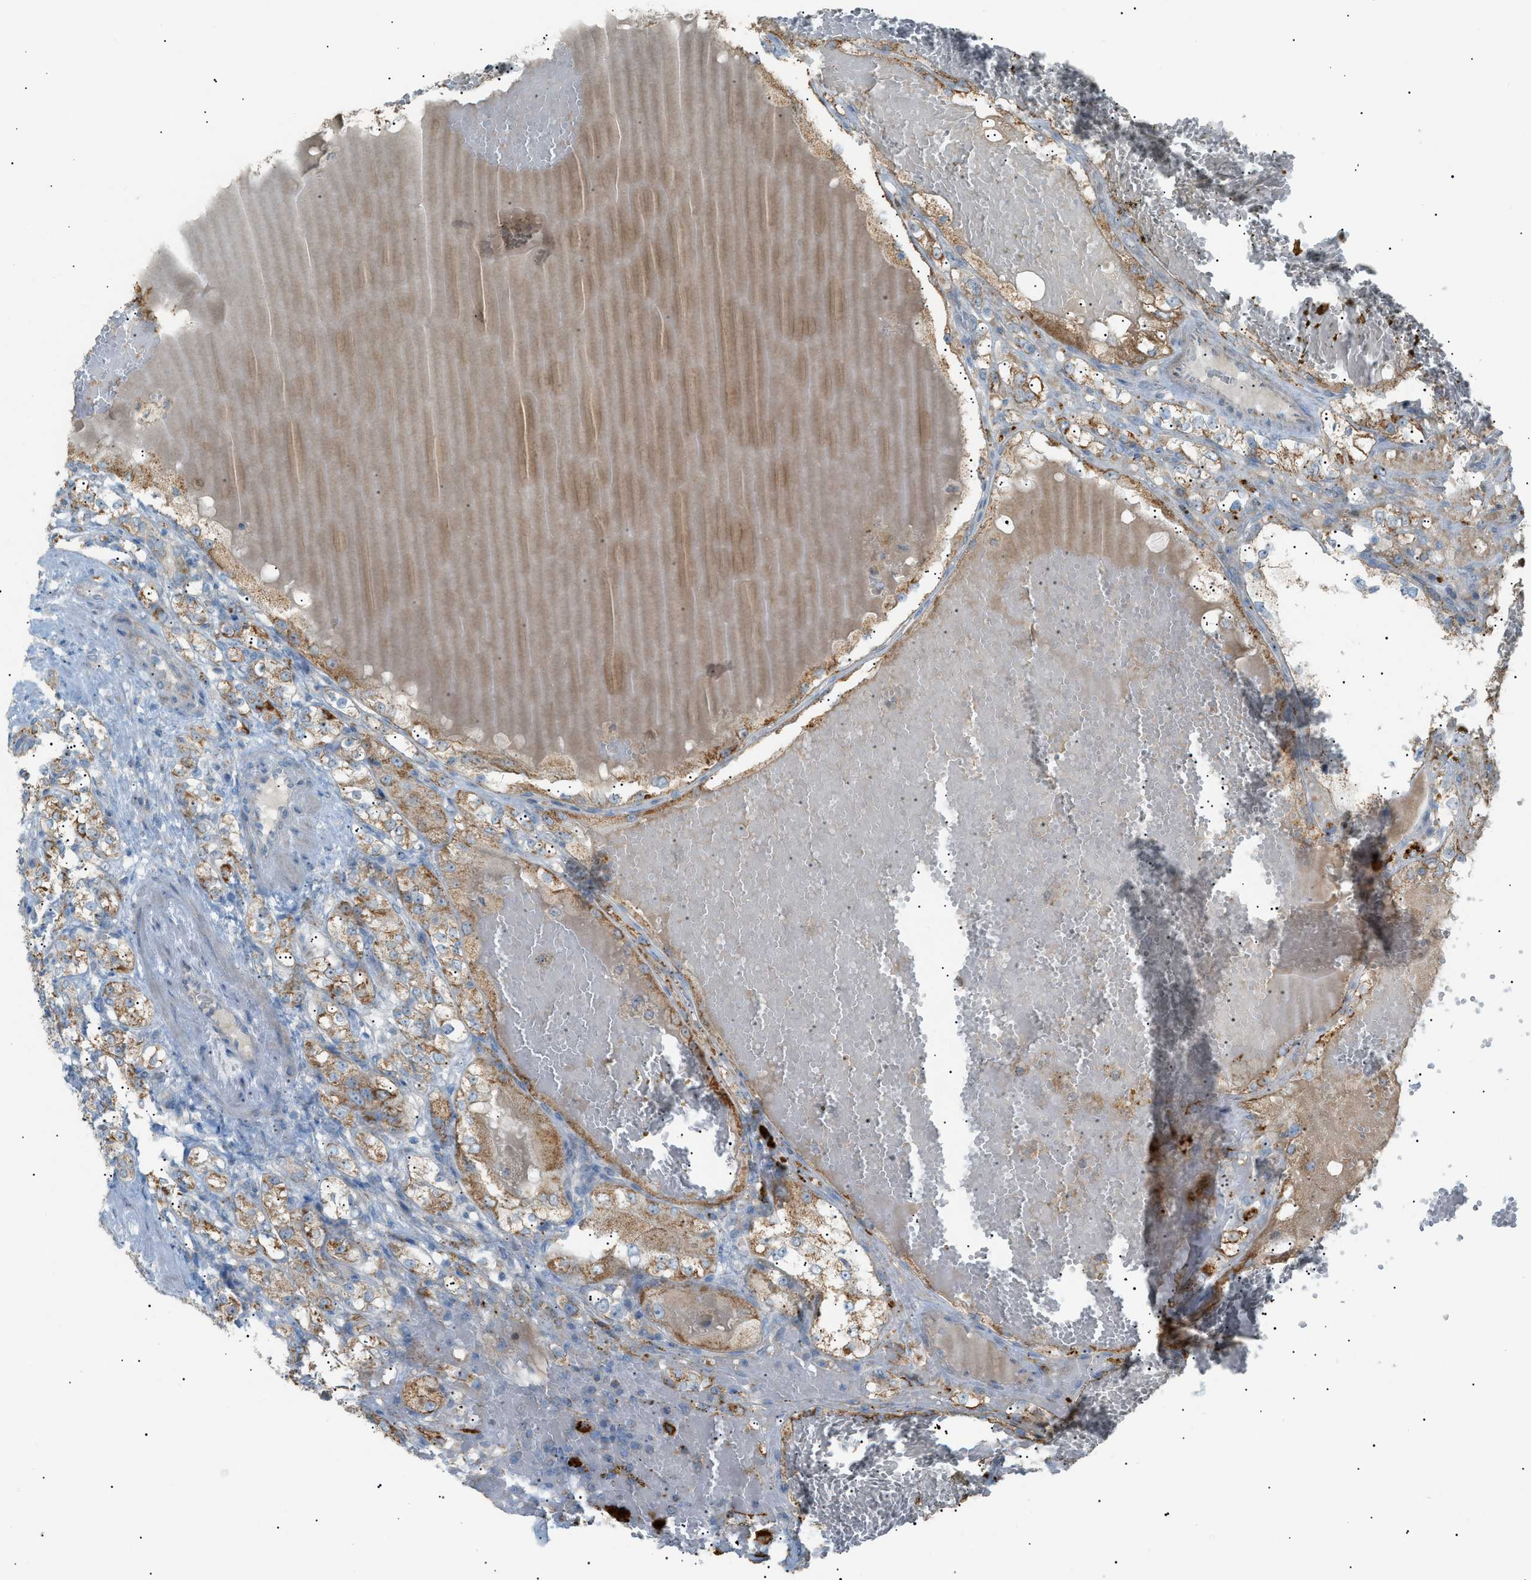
{"staining": {"intensity": "moderate", "quantity": "25%-75%", "location": "cytoplasmic/membranous"}, "tissue": "renal cancer", "cell_type": "Tumor cells", "image_type": "cancer", "snomed": [{"axis": "morphology", "description": "Normal tissue, NOS"}, {"axis": "morphology", "description": "Adenocarcinoma, NOS"}, {"axis": "topography", "description": "Kidney"}], "caption": "Immunohistochemical staining of human adenocarcinoma (renal) demonstrates medium levels of moderate cytoplasmic/membranous positivity in approximately 25%-75% of tumor cells.", "gene": "ZNF516", "patient": {"sex": "male", "age": 61}}